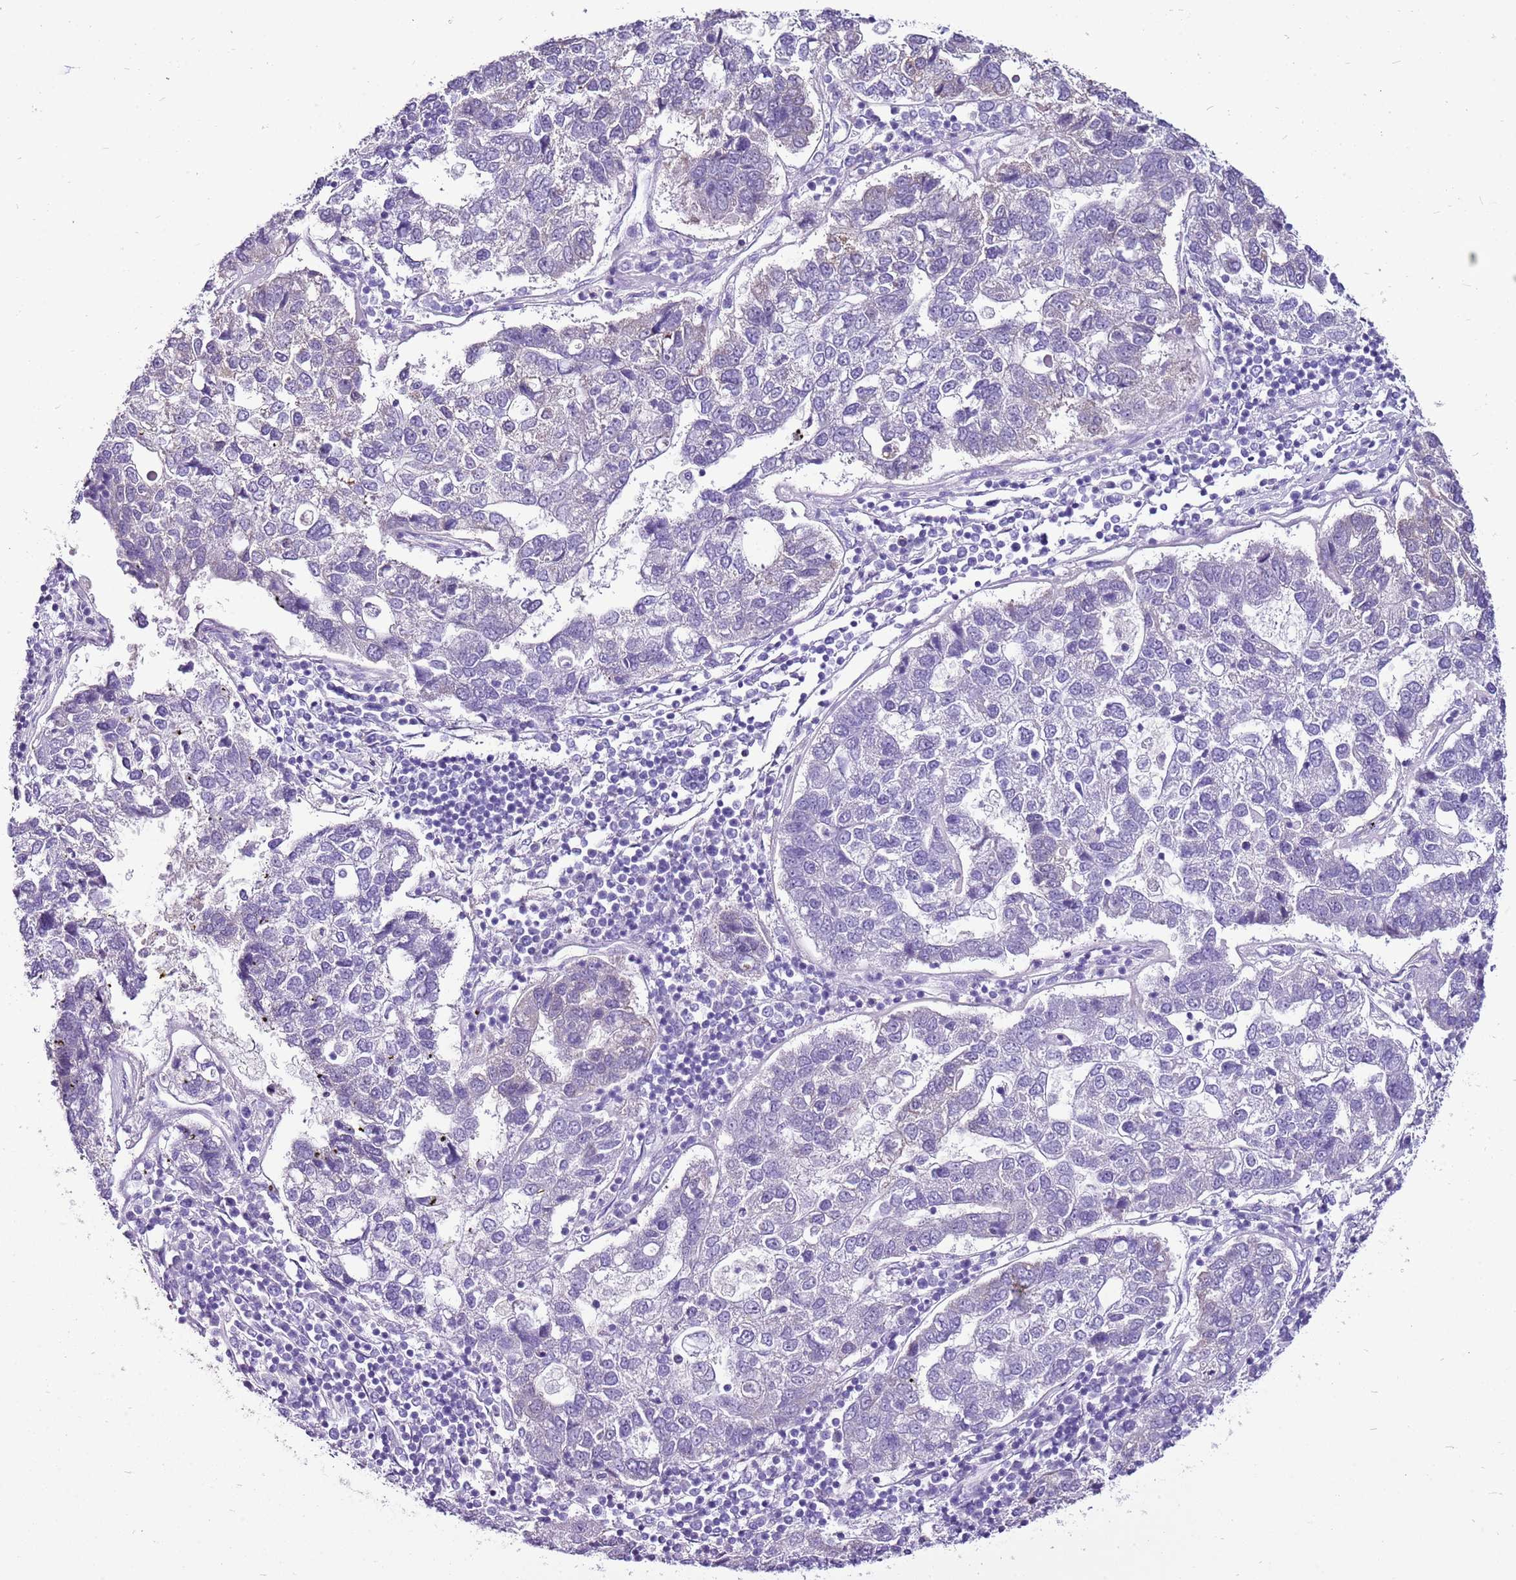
{"staining": {"intensity": "negative", "quantity": "none", "location": "none"}, "tissue": "pancreatic cancer", "cell_type": "Tumor cells", "image_type": "cancer", "snomed": [{"axis": "morphology", "description": "Adenocarcinoma, NOS"}, {"axis": "topography", "description": "Pancreas"}], "caption": "DAB immunohistochemical staining of human pancreatic cancer (adenocarcinoma) exhibits no significant staining in tumor cells.", "gene": "ACSS3", "patient": {"sex": "female", "age": 61}}